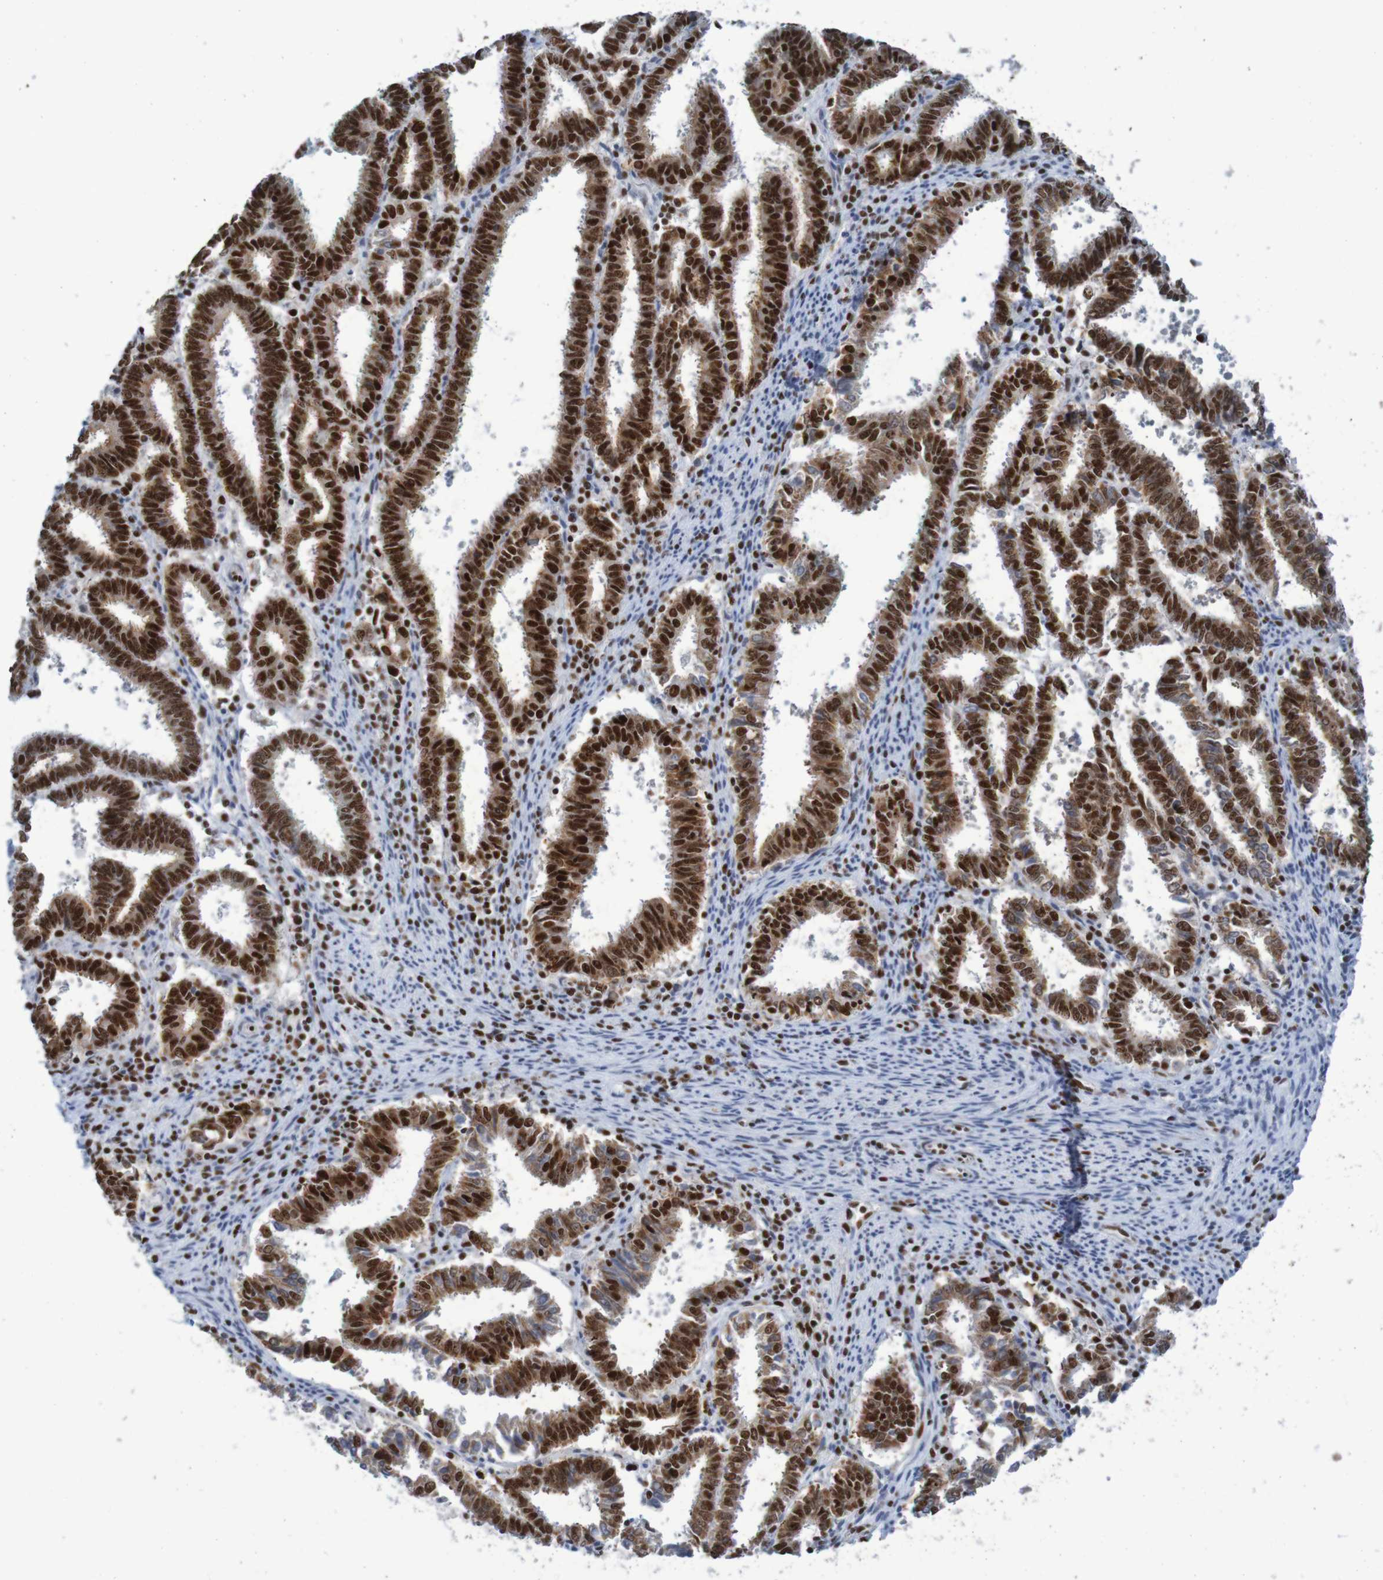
{"staining": {"intensity": "strong", "quantity": ">75%", "location": "nuclear"}, "tissue": "endometrial cancer", "cell_type": "Tumor cells", "image_type": "cancer", "snomed": [{"axis": "morphology", "description": "Adenocarcinoma, NOS"}, {"axis": "topography", "description": "Uterus"}], "caption": "Immunohistochemistry (IHC) (DAB (3,3'-diaminobenzidine)) staining of human endometrial cancer (adenocarcinoma) displays strong nuclear protein staining in about >75% of tumor cells.", "gene": "THRAP3", "patient": {"sex": "female", "age": 83}}